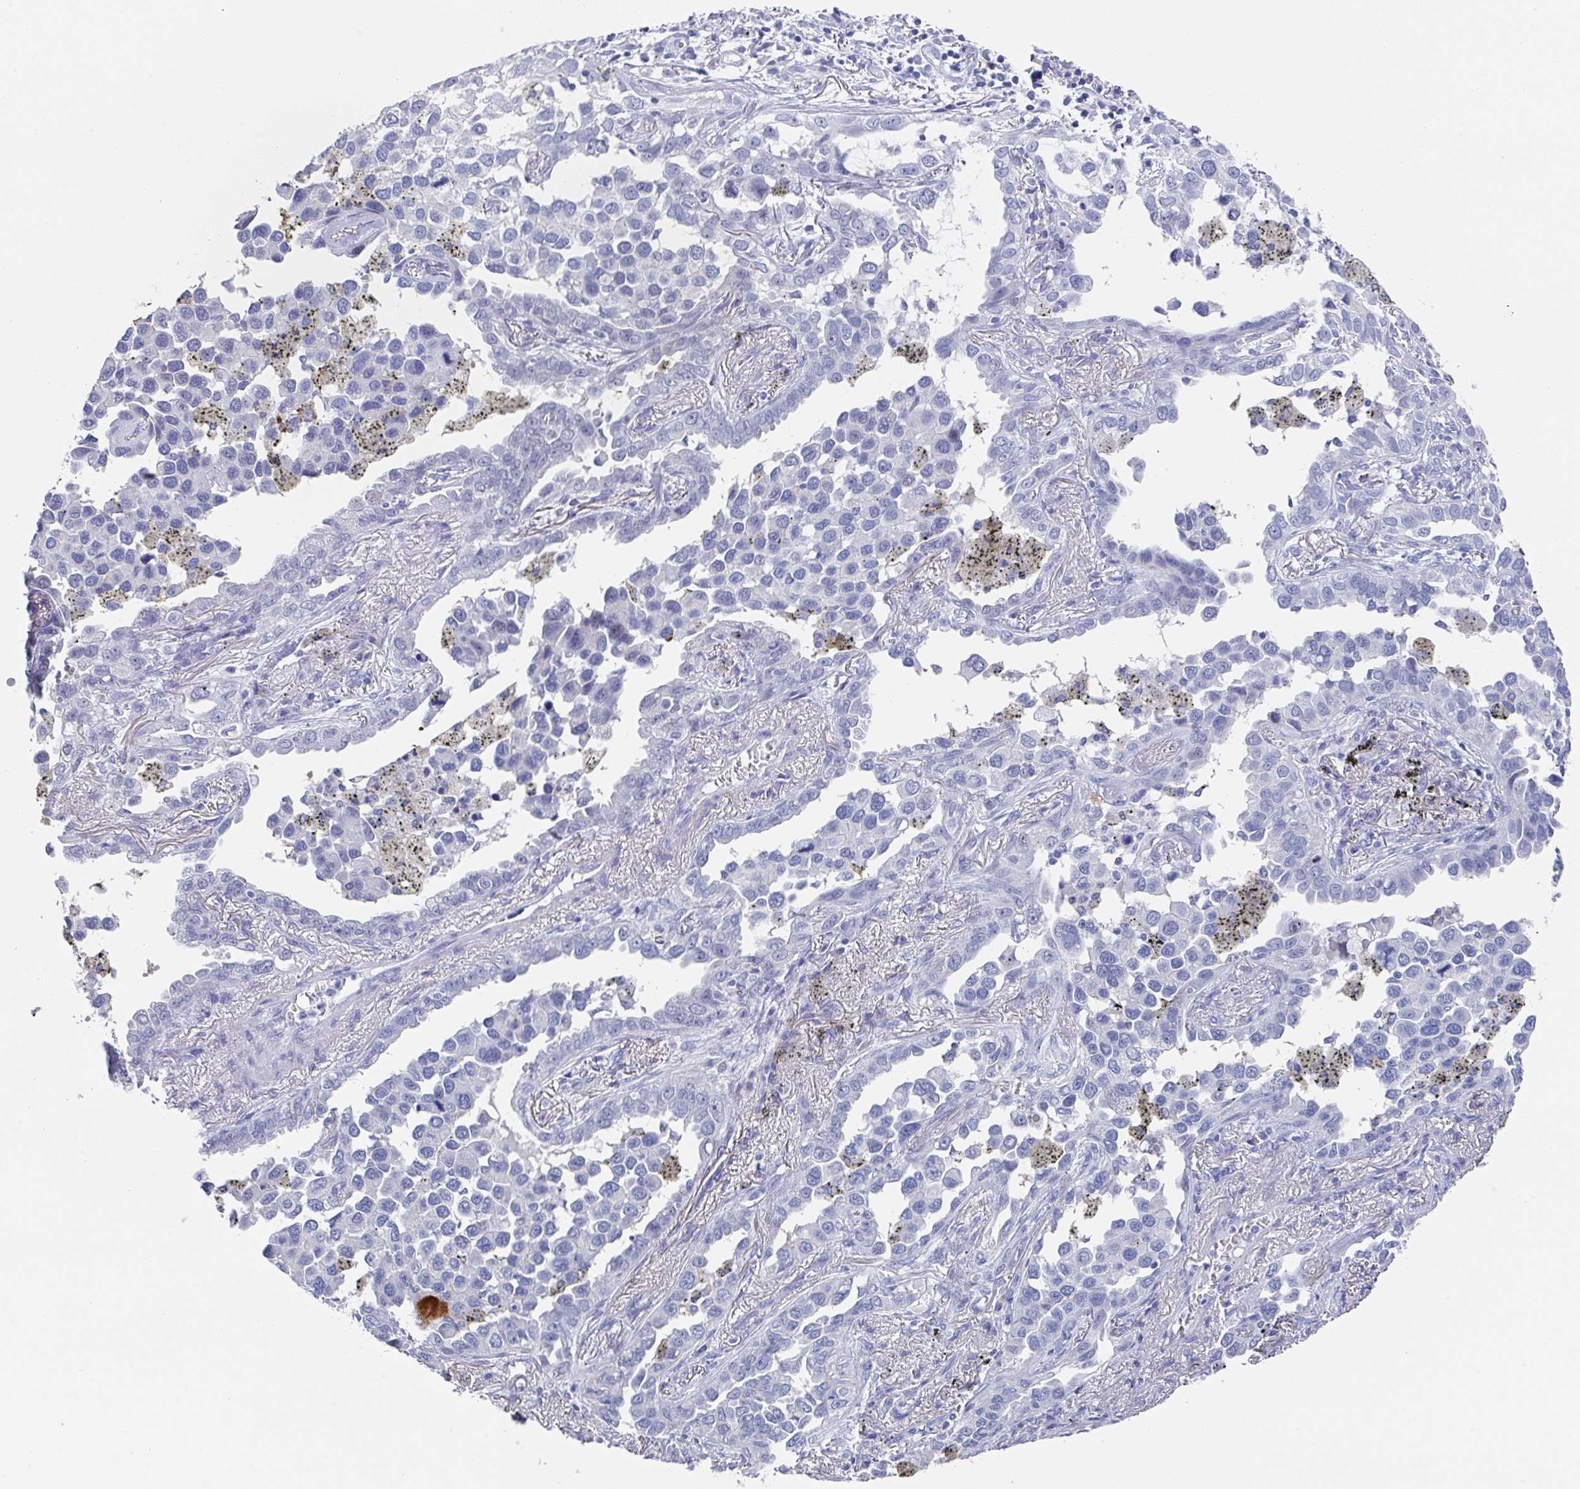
{"staining": {"intensity": "negative", "quantity": "none", "location": "none"}, "tissue": "lung cancer", "cell_type": "Tumor cells", "image_type": "cancer", "snomed": [{"axis": "morphology", "description": "Adenocarcinoma, NOS"}, {"axis": "topography", "description": "Lung"}], "caption": "DAB immunohistochemical staining of adenocarcinoma (lung) reveals no significant staining in tumor cells. The staining is performed using DAB brown chromogen with nuclei counter-stained in using hematoxylin.", "gene": "TNFRSF8", "patient": {"sex": "male", "age": 67}}